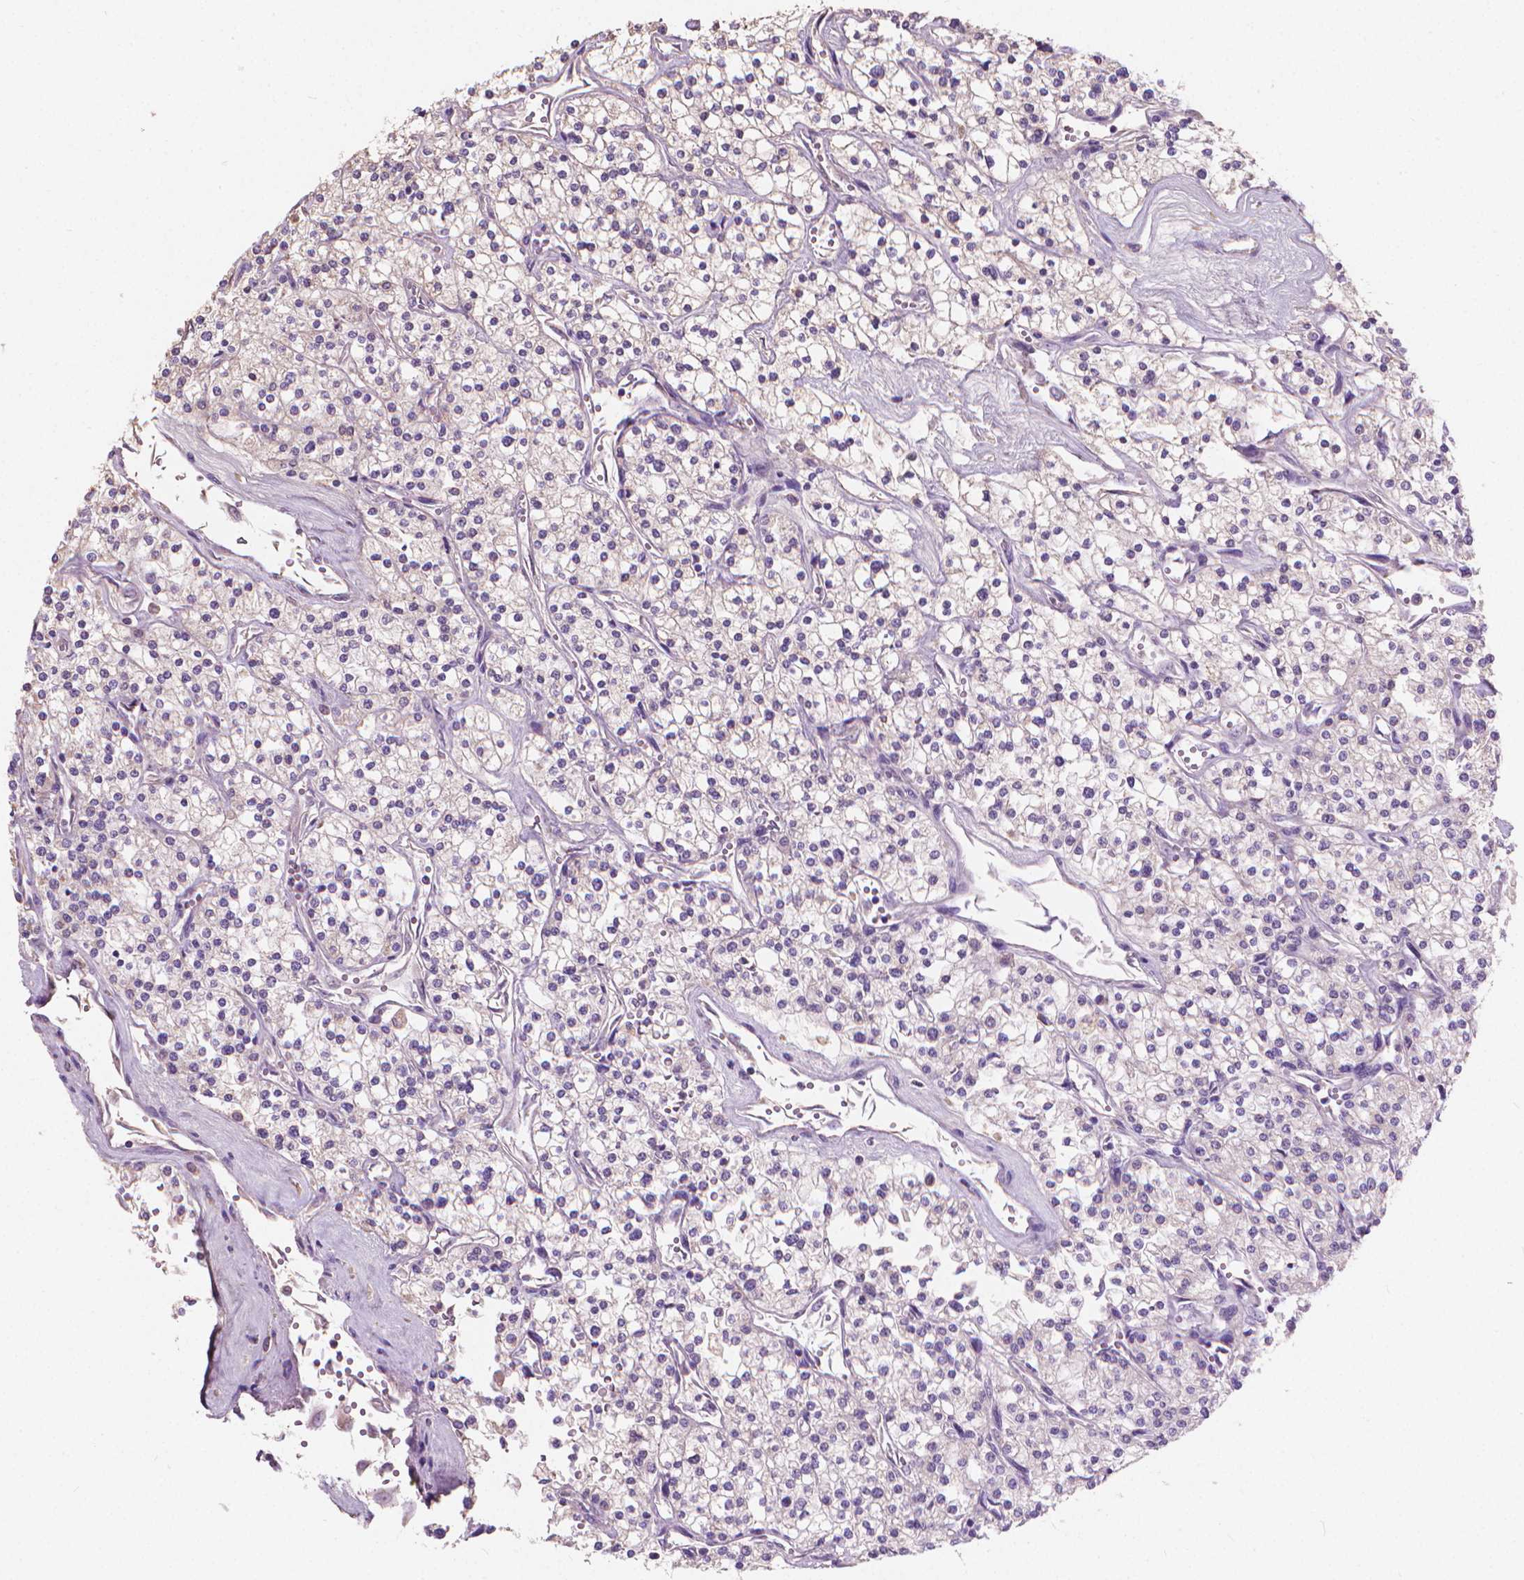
{"staining": {"intensity": "negative", "quantity": "none", "location": "none"}, "tissue": "renal cancer", "cell_type": "Tumor cells", "image_type": "cancer", "snomed": [{"axis": "morphology", "description": "Adenocarcinoma, NOS"}, {"axis": "topography", "description": "Kidney"}], "caption": "There is no significant staining in tumor cells of renal cancer.", "gene": "CABCOCO1", "patient": {"sex": "male", "age": 80}}